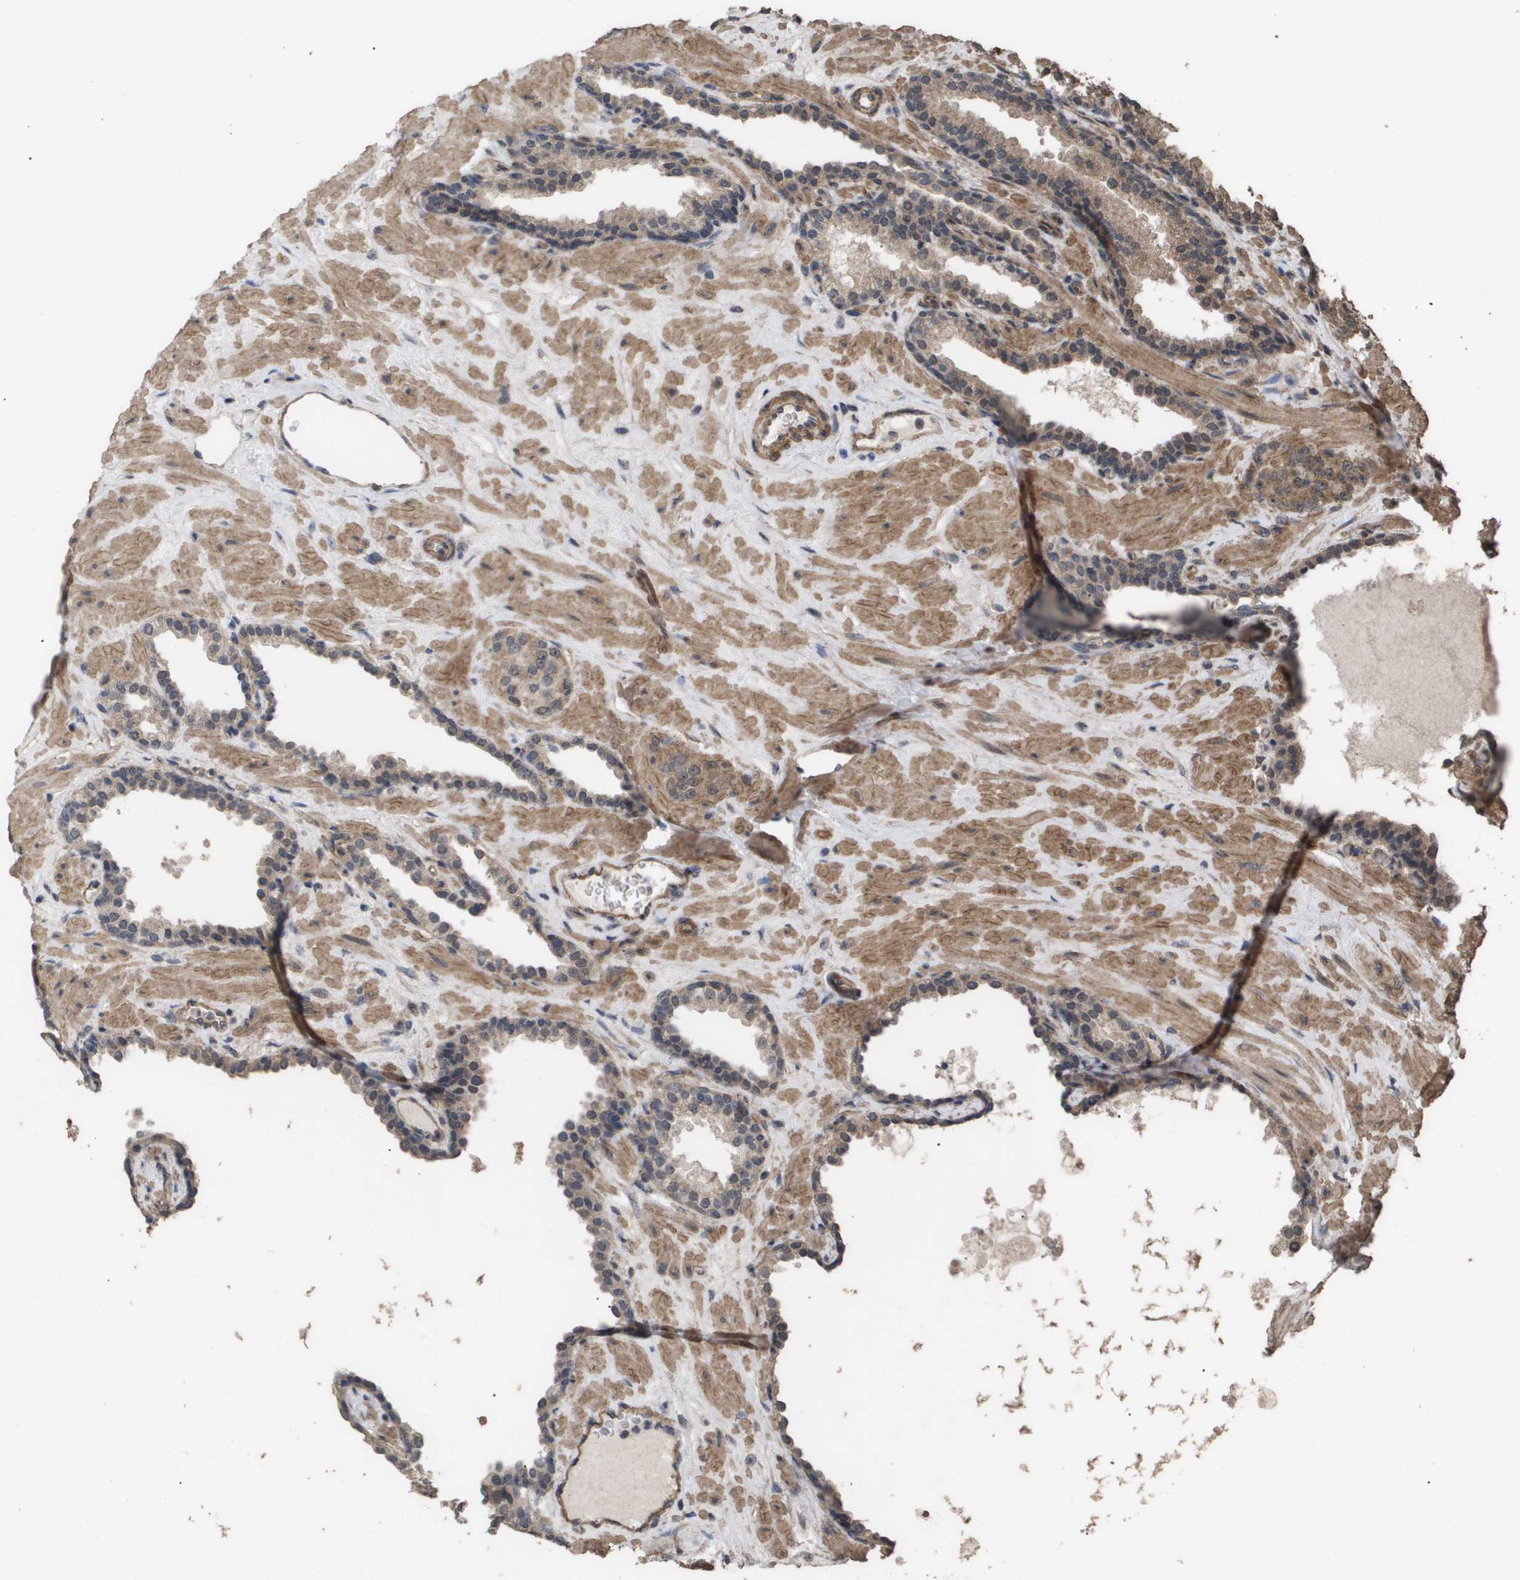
{"staining": {"intensity": "moderate", "quantity": ">75%", "location": "cytoplasmic/membranous"}, "tissue": "prostate cancer", "cell_type": "Tumor cells", "image_type": "cancer", "snomed": [{"axis": "morphology", "description": "Adenocarcinoma, High grade"}, {"axis": "topography", "description": "Prostate"}], "caption": "Moderate cytoplasmic/membranous protein expression is present in approximately >75% of tumor cells in prostate cancer (high-grade adenocarcinoma).", "gene": "CUL5", "patient": {"sex": "male", "age": 64}}